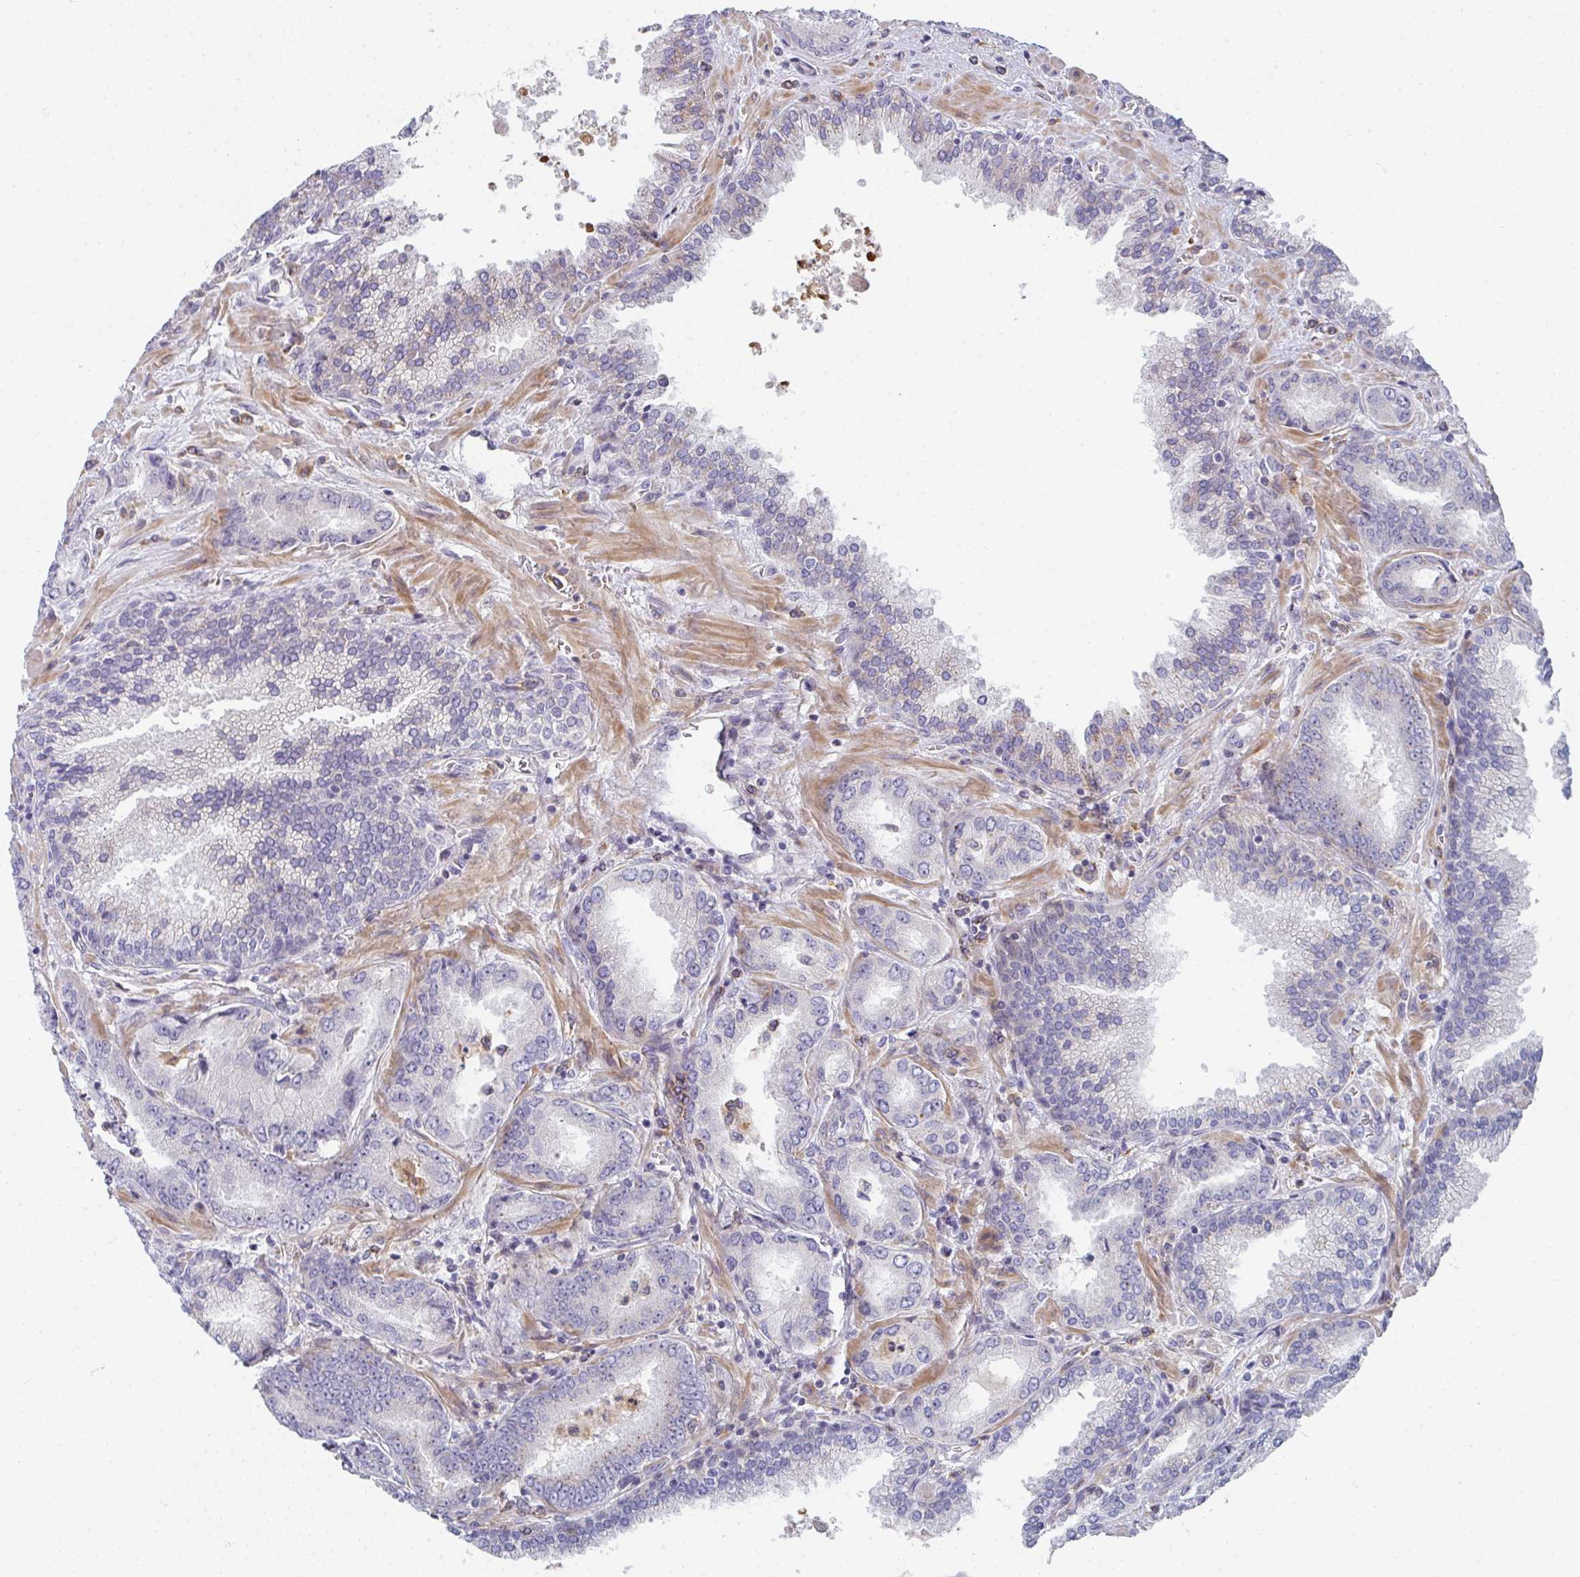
{"staining": {"intensity": "negative", "quantity": "none", "location": "none"}, "tissue": "prostate cancer", "cell_type": "Tumor cells", "image_type": "cancer", "snomed": [{"axis": "morphology", "description": "Adenocarcinoma, High grade"}, {"axis": "topography", "description": "Prostate"}], "caption": "An image of adenocarcinoma (high-grade) (prostate) stained for a protein demonstrates no brown staining in tumor cells. The staining is performed using DAB brown chromogen with nuclei counter-stained in using hematoxylin.", "gene": "KLHL33", "patient": {"sex": "male", "age": 72}}